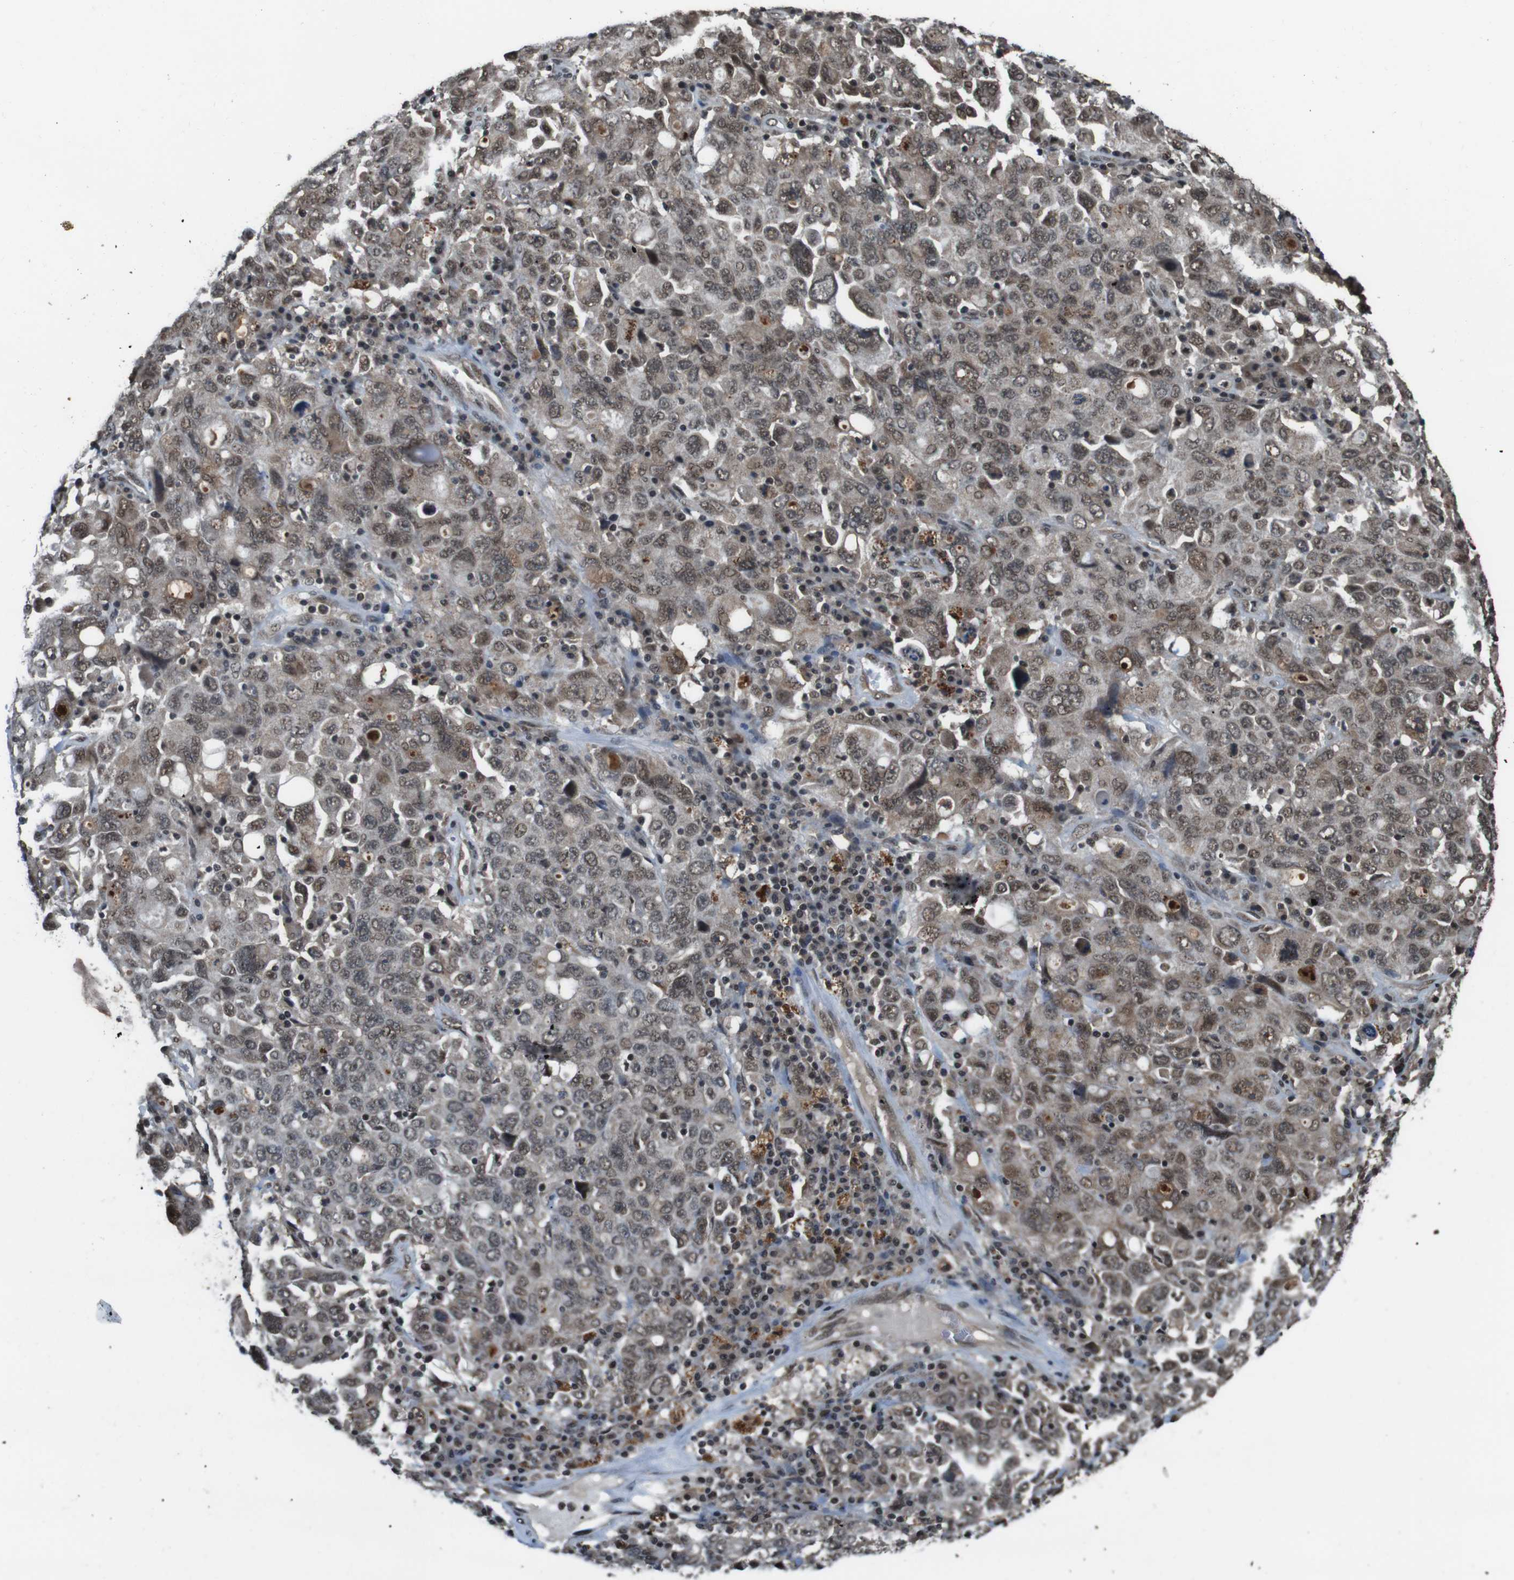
{"staining": {"intensity": "weak", "quantity": ">75%", "location": "cytoplasmic/membranous,nuclear"}, "tissue": "ovarian cancer", "cell_type": "Tumor cells", "image_type": "cancer", "snomed": [{"axis": "morphology", "description": "Carcinoma, endometroid"}, {"axis": "topography", "description": "Ovary"}], "caption": "A histopathology image of endometroid carcinoma (ovarian) stained for a protein demonstrates weak cytoplasmic/membranous and nuclear brown staining in tumor cells.", "gene": "NR4A2", "patient": {"sex": "female", "age": 62}}